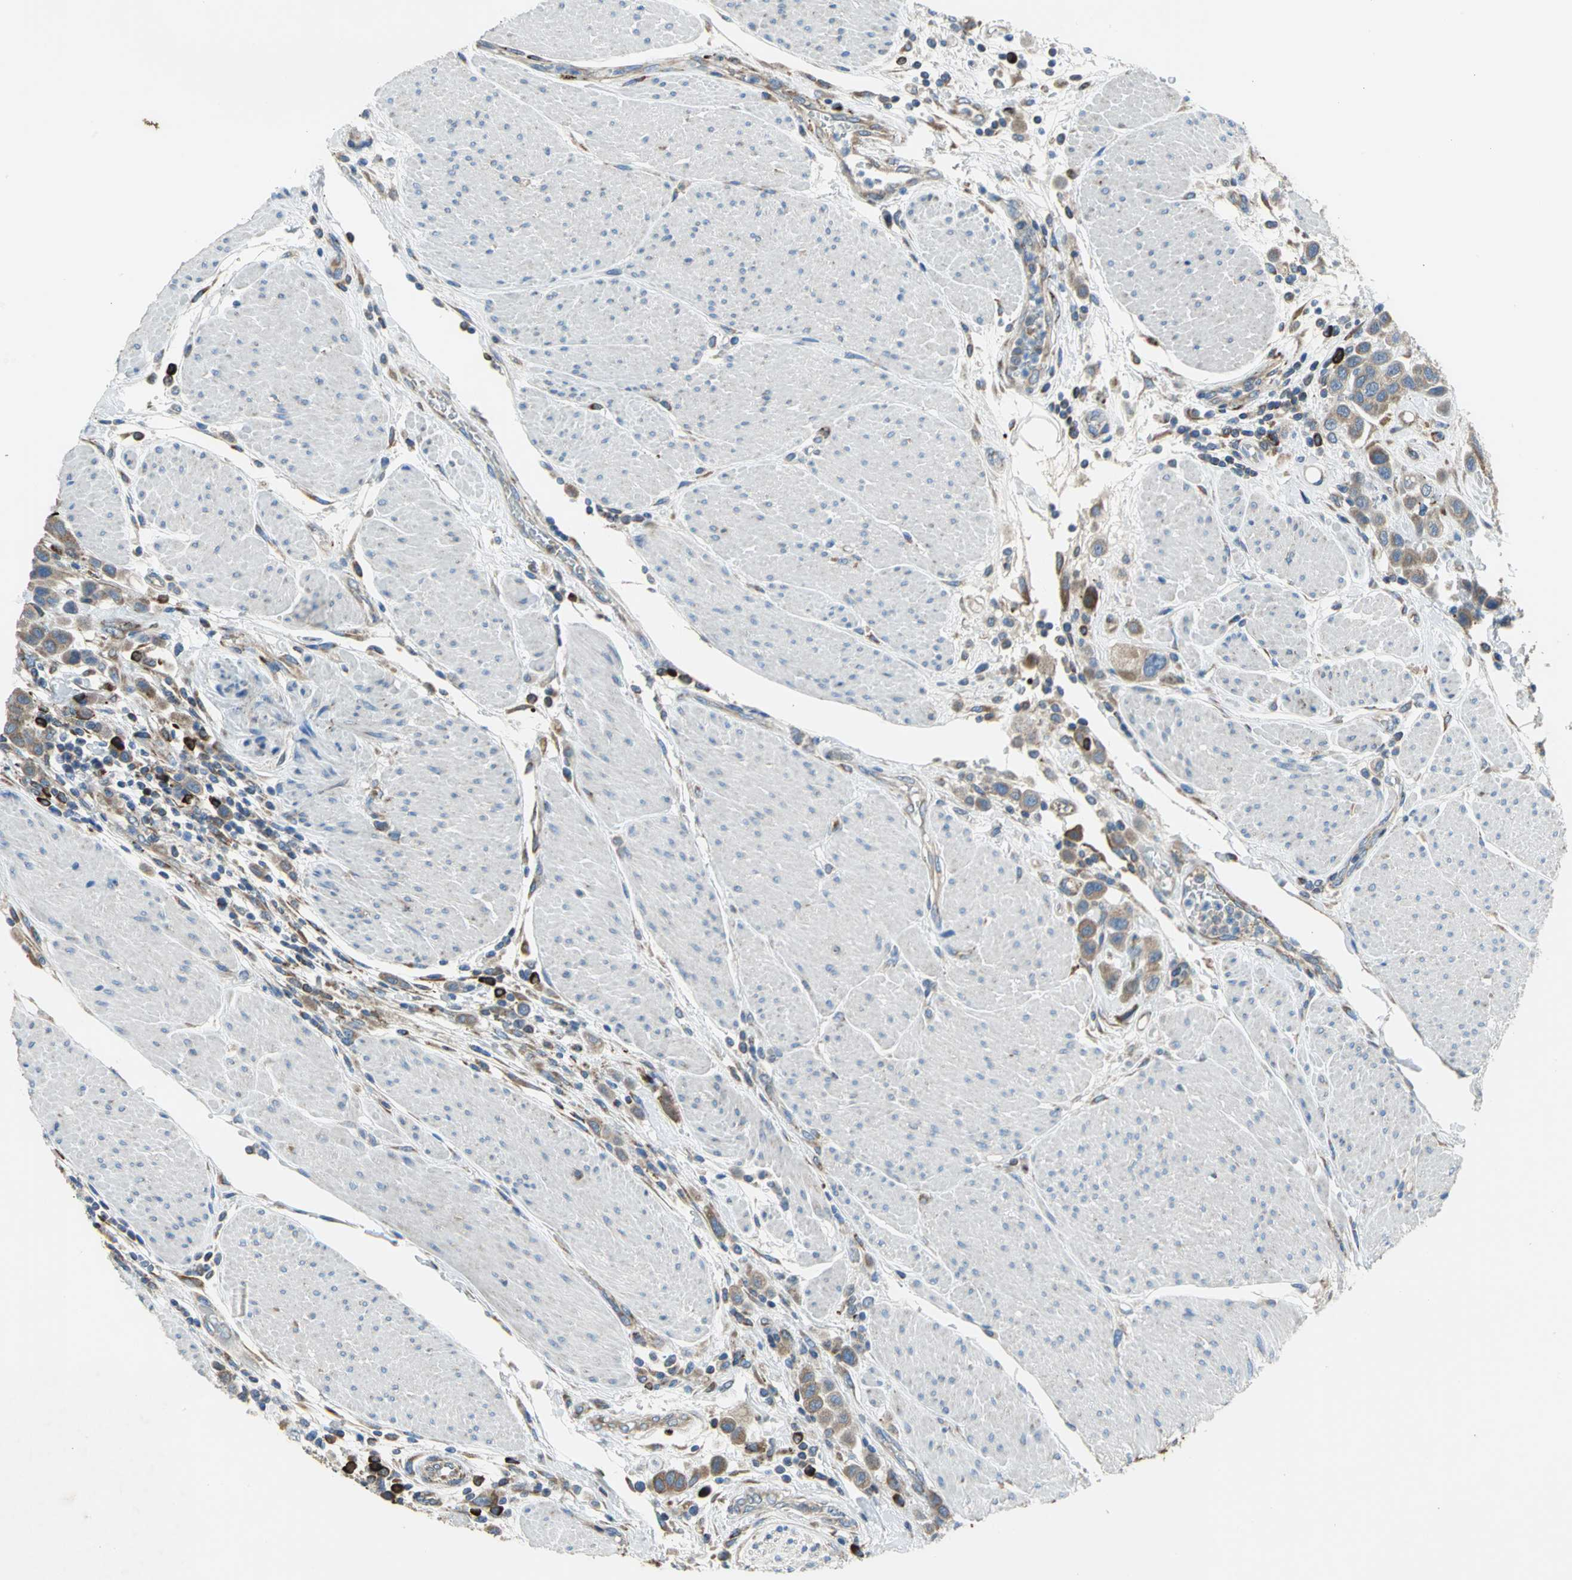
{"staining": {"intensity": "moderate", "quantity": ">75%", "location": "cytoplasmic/membranous"}, "tissue": "urothelial cancer", "cell_type": "Tumor cells", "image_type": "cancer", "snomed": [{"axis": "morphology", "description": "Urothelial carcinoma, High grade"}, {"axis": "topography", "description": "Urinary bladder"}], "caption": "Immunohistochemistry micrograph of neoplastic tissue: urothelial cancer stained using immunohistochemistry (IHC) reveals medium levels of moderate protein expression localized specifically in the cytoplasmic/membranous of tumor cells, appearing as a cytoplasmic/membranous brown color.", "gene": "TULP4", "patient": {"sex": "male", "age": 50}}